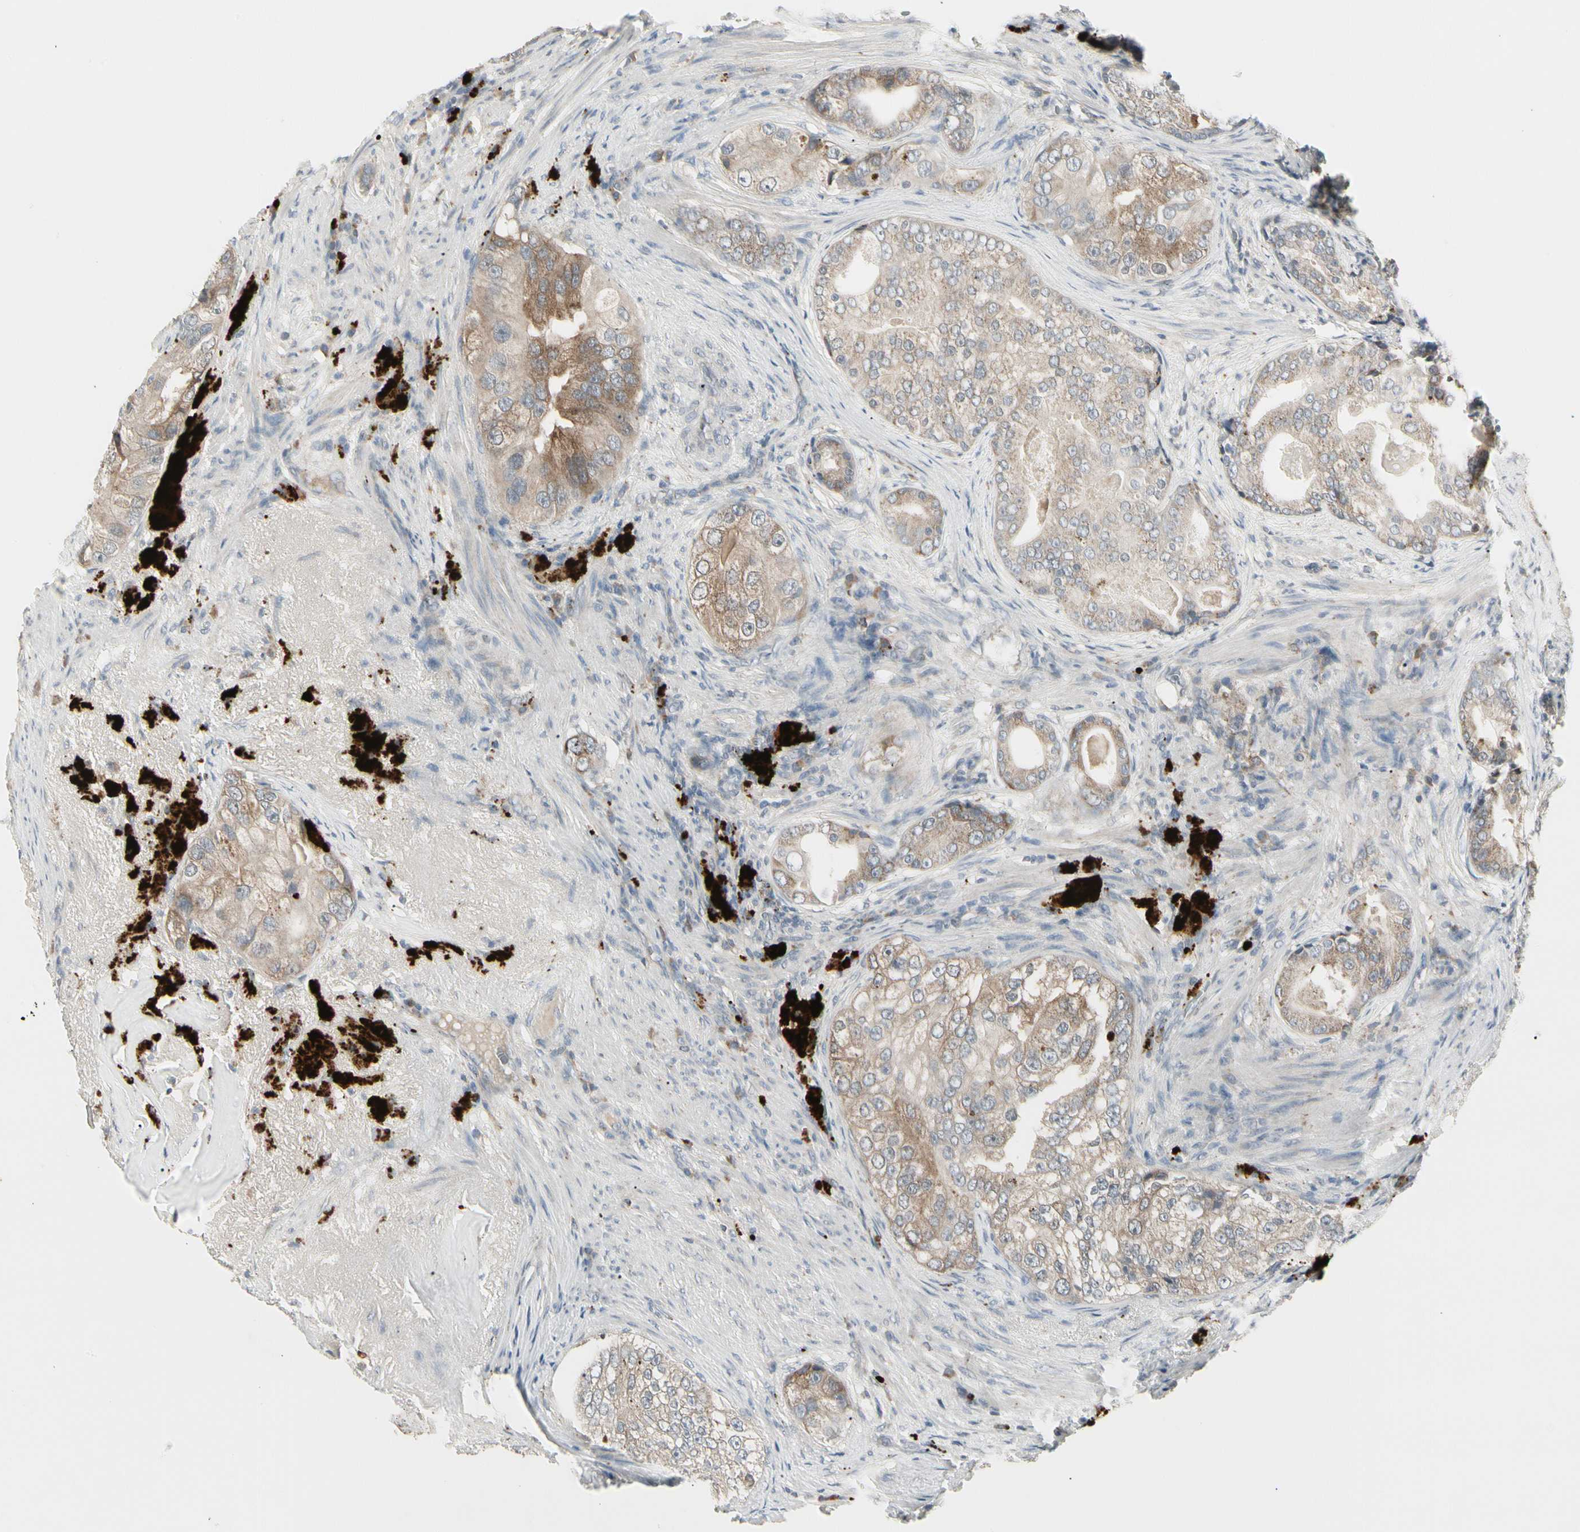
{"staining": {"intensity": "weak", "quantity": ">75%", "location": "cytoplasmic/membranous"}, "tissue": "prostate cancer", "cell_type": "Tumor cells", "image_type": "cancer", "snomed": [{"axis": "morphology", "description": "Adenocarcinoma, High grade"}, {"axis": "topography", "description": "Prostate"}], "caption": "Tumor cells show low levels of weak cytoplasmic/membranous expression in approximately >75% of cells in prostate high-grade adenocarcinoma. (Stains: DAB (3,3'-diaminobenzidine) in brown, nuclei in blue, Microscopy: brightfield microscopy at high magnification).", "gene": "GRN", "patient": {"sex": "male", "age": 66}}